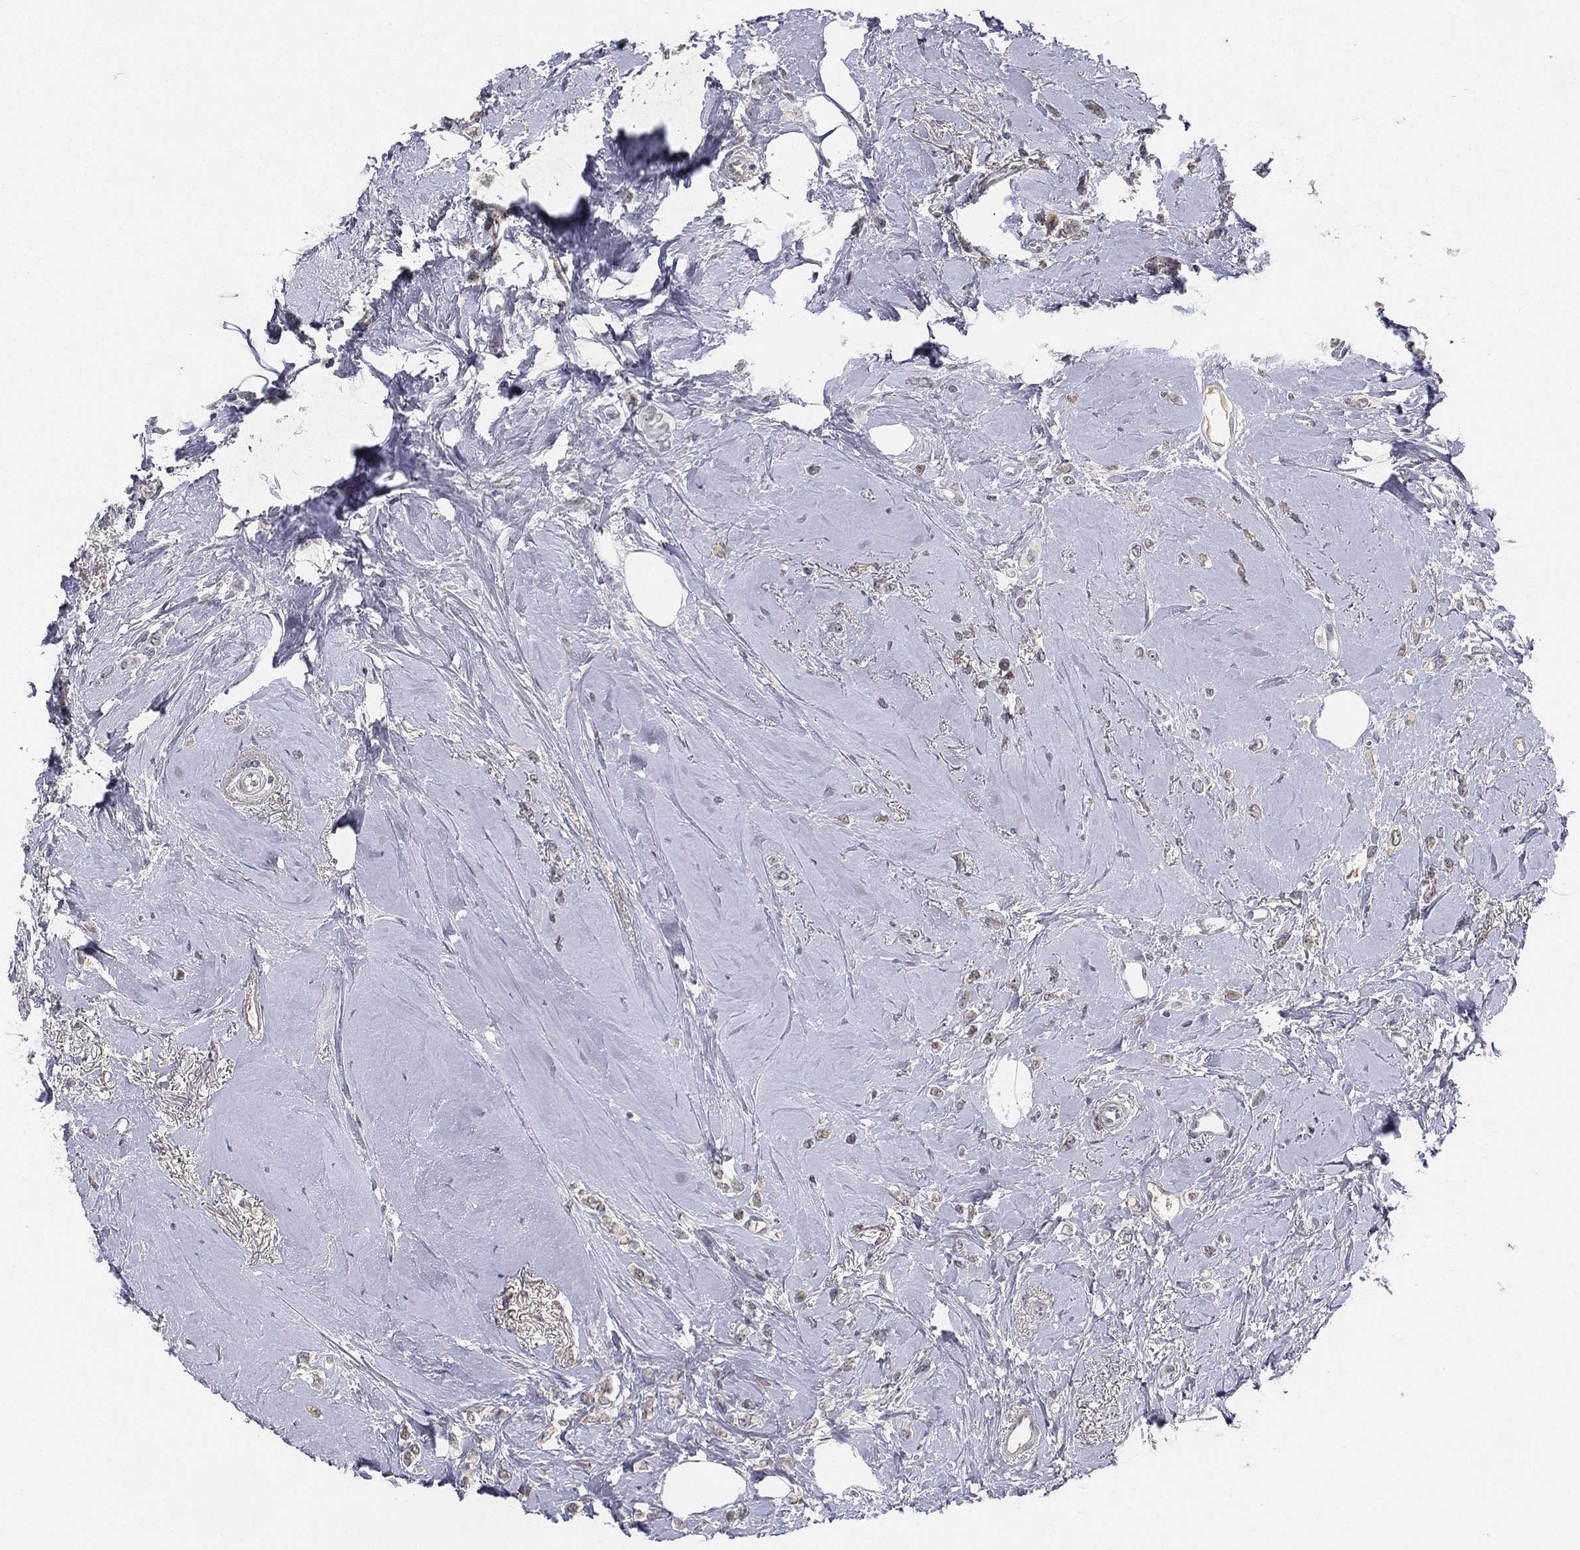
{"staining": {"intensity": "negative", "quantity": "none", "location": "none"}, "tissue": "breast cancer", "cell_type": "Tumor cells", "image_type": "cancer", "snomed": [{"axis": "morphology", "description": "Lobular carcinoma"}, {"axis": "topography", "description": "Breast"}], "caption": "Histopathology image shows no significant protein staining in tumor cells of breast lobular carcinoma.", "gene": "MS4A8", "patient": {"sex": "female", "age": 66}}